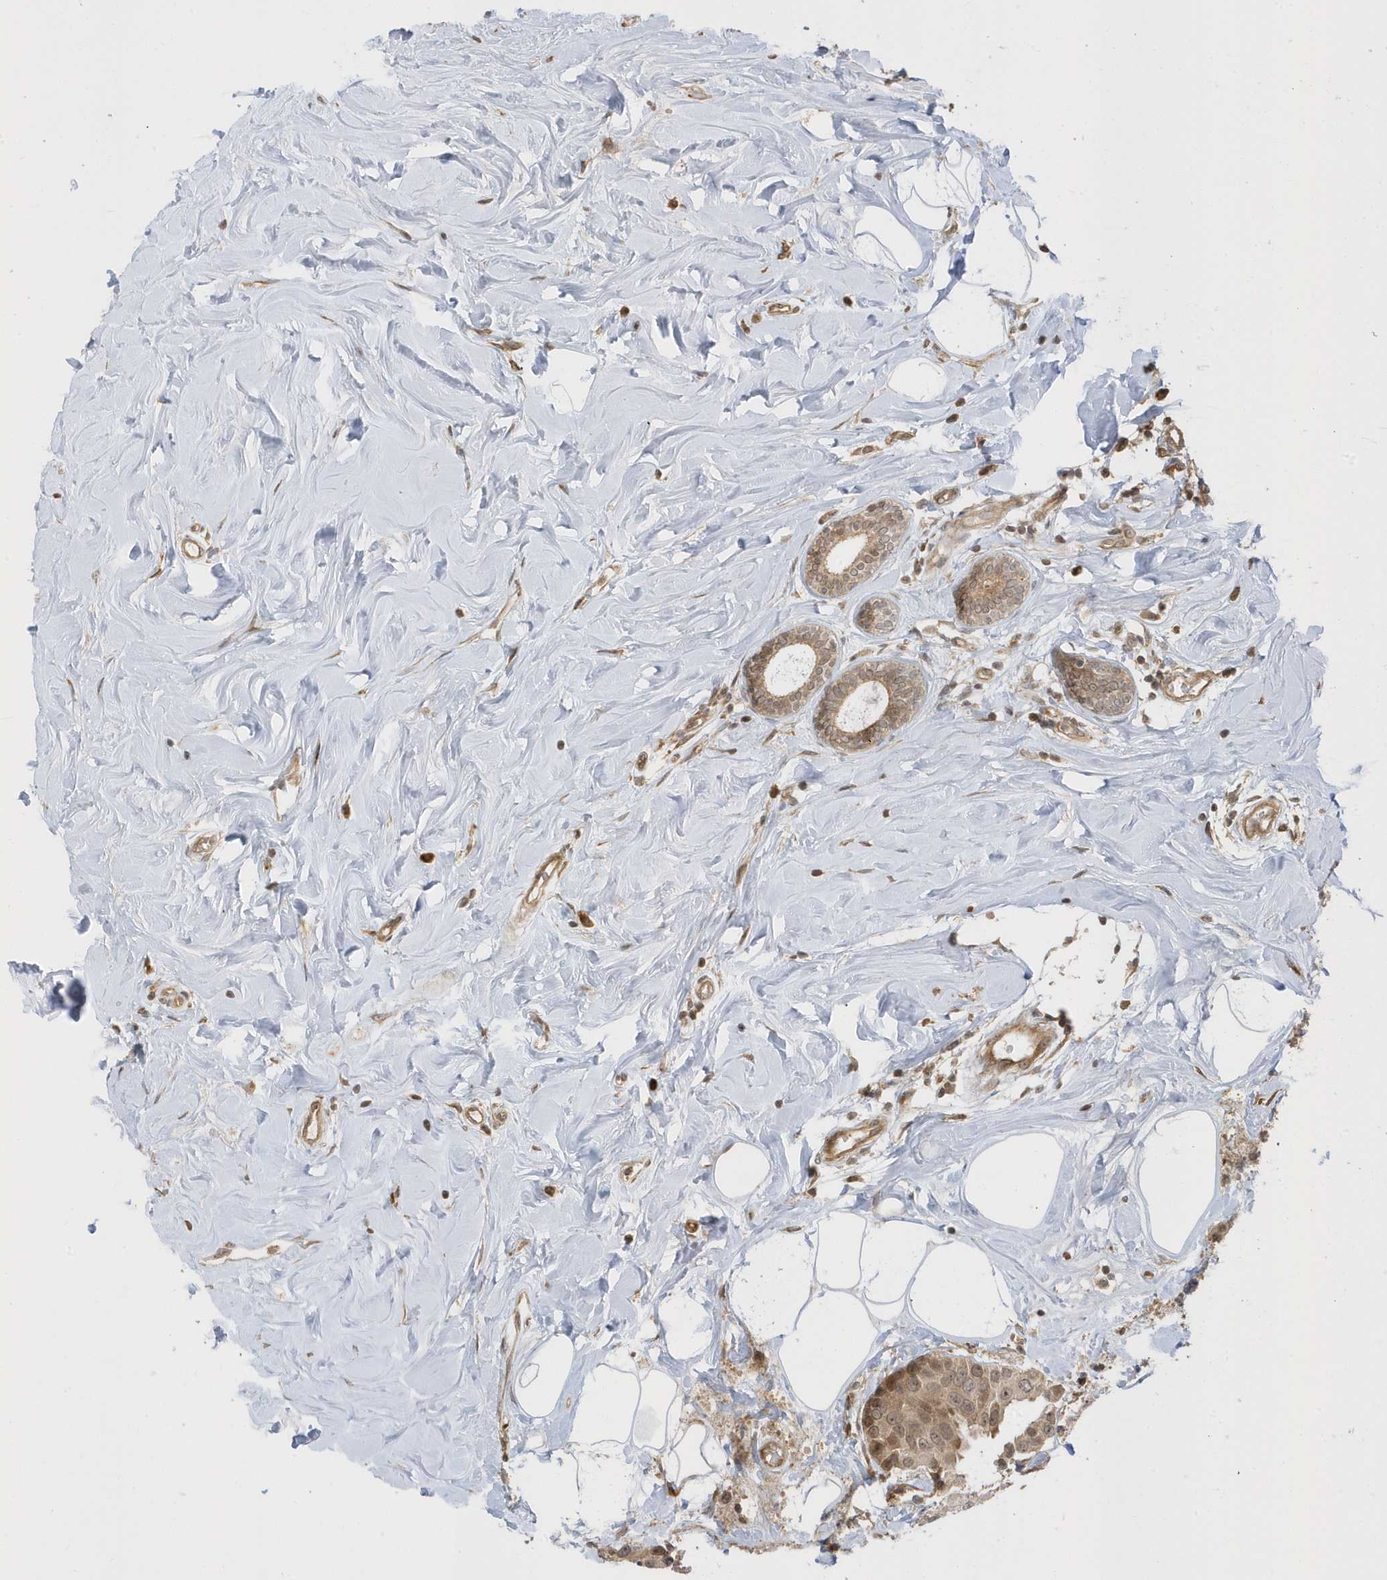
{"staining": {"intensity": "moderate", "quantity": ">75%", "location": "cytoplasmic/membranous,nuclear"}, "tissue": "breast cancer", "cell_type": "Tumor cells", "image_type": "cancer", "snomed": [{"axis": "morphology", "description": "Normal tissue, NOS"}, {"axis": "morphology", "description": "Duct carcinoma"}, {"axis": "topography", "description": "Breast"}], "caption": "An image of breast cancer (infiltrating ductal carcinoma) stained for a protein shows moderate cytoplasmic/membranous and nuclear brown staining in tumor cells.", "gene": "METTL21A", "patient": {"sex": "female", "age": 39}}